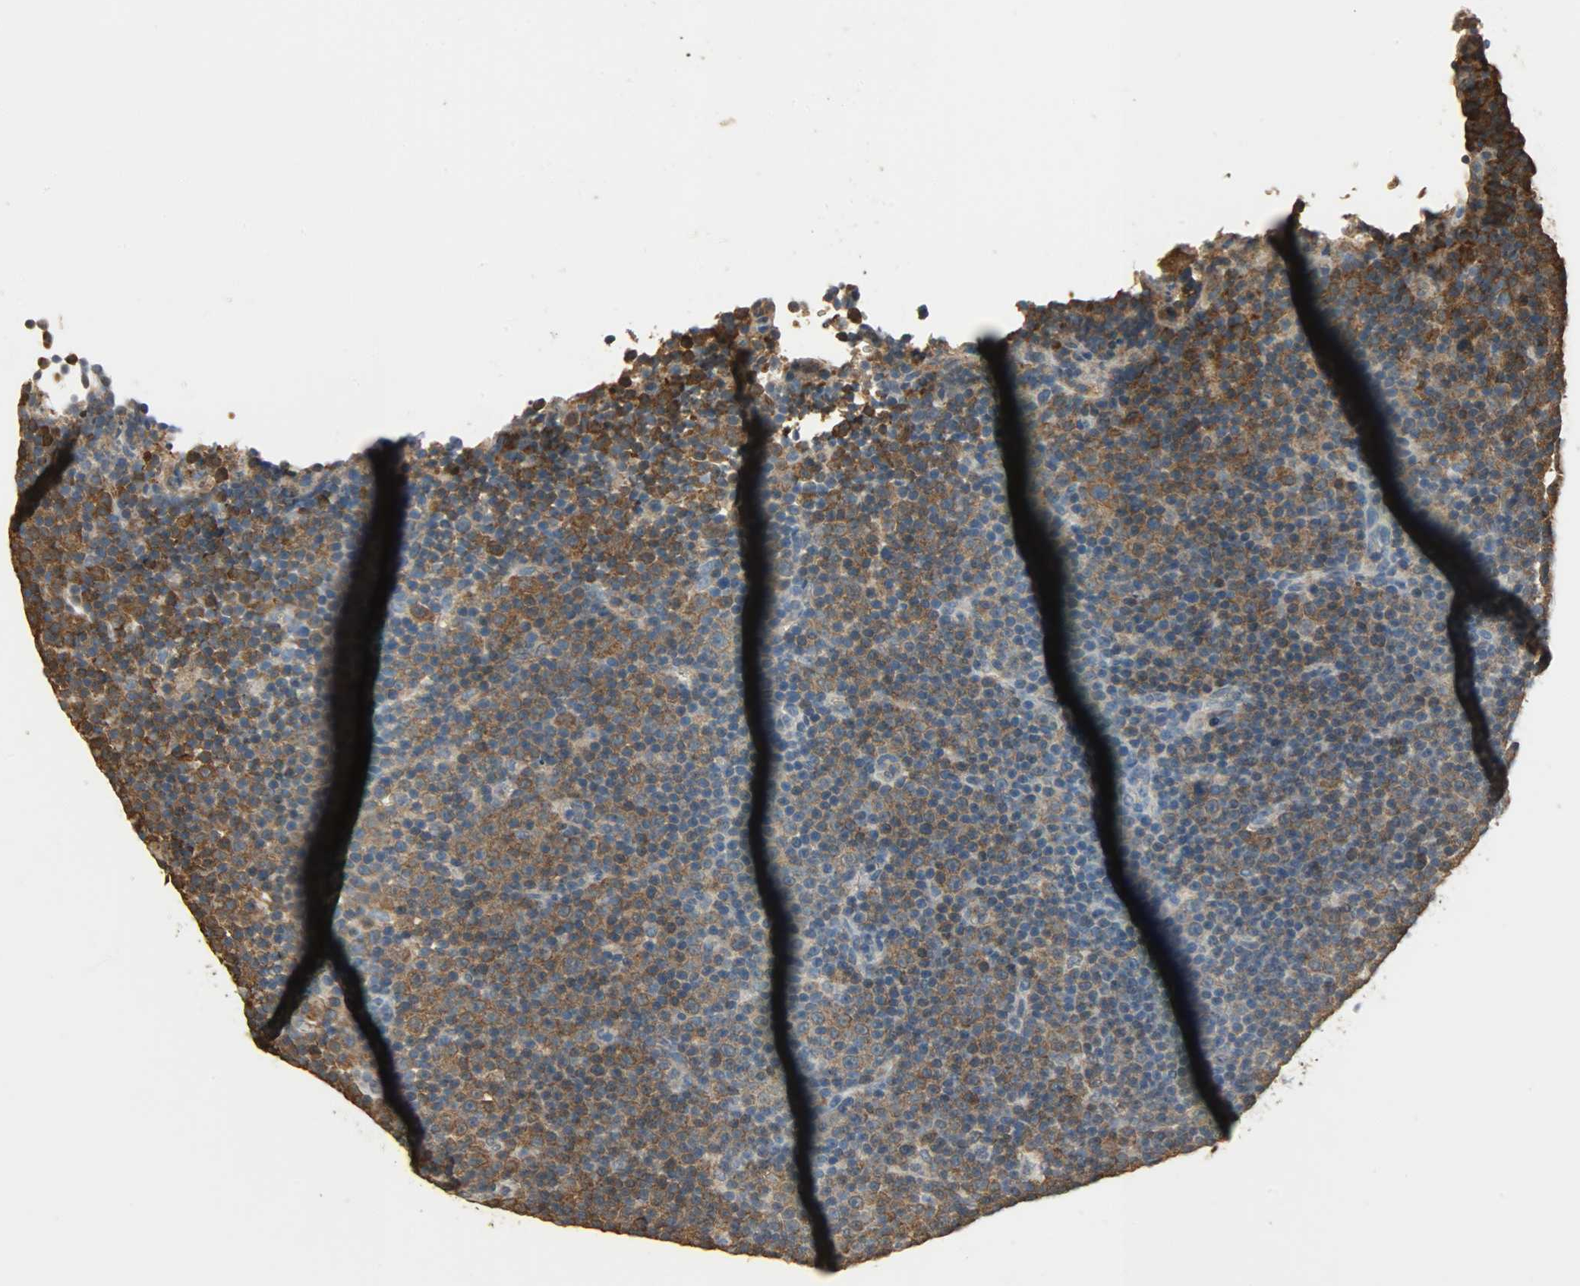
{"staining": {"intensity": "strong", "quantity": ">75%", "location": "cytoplasmic/membranous"}, "tissue": "lymphoma", "cell_type": "Tumor cells", "image_type": "cancer", "snomed": [{"axis": "morphology", "description": "Malignant lymphoma, non-Hodgkin's type, Low grade"}, {"axis": "topography", "description": "Lymph node"}], "caption": "This histopathology image exhibits immunohistochemistry (IHC) staining of human lymphoma, with high strong cytoplasmic/membranous staining in about >75% of tumor cells.", "gene": "LDHB", "patient": {"sex": "female", "age": 67}}